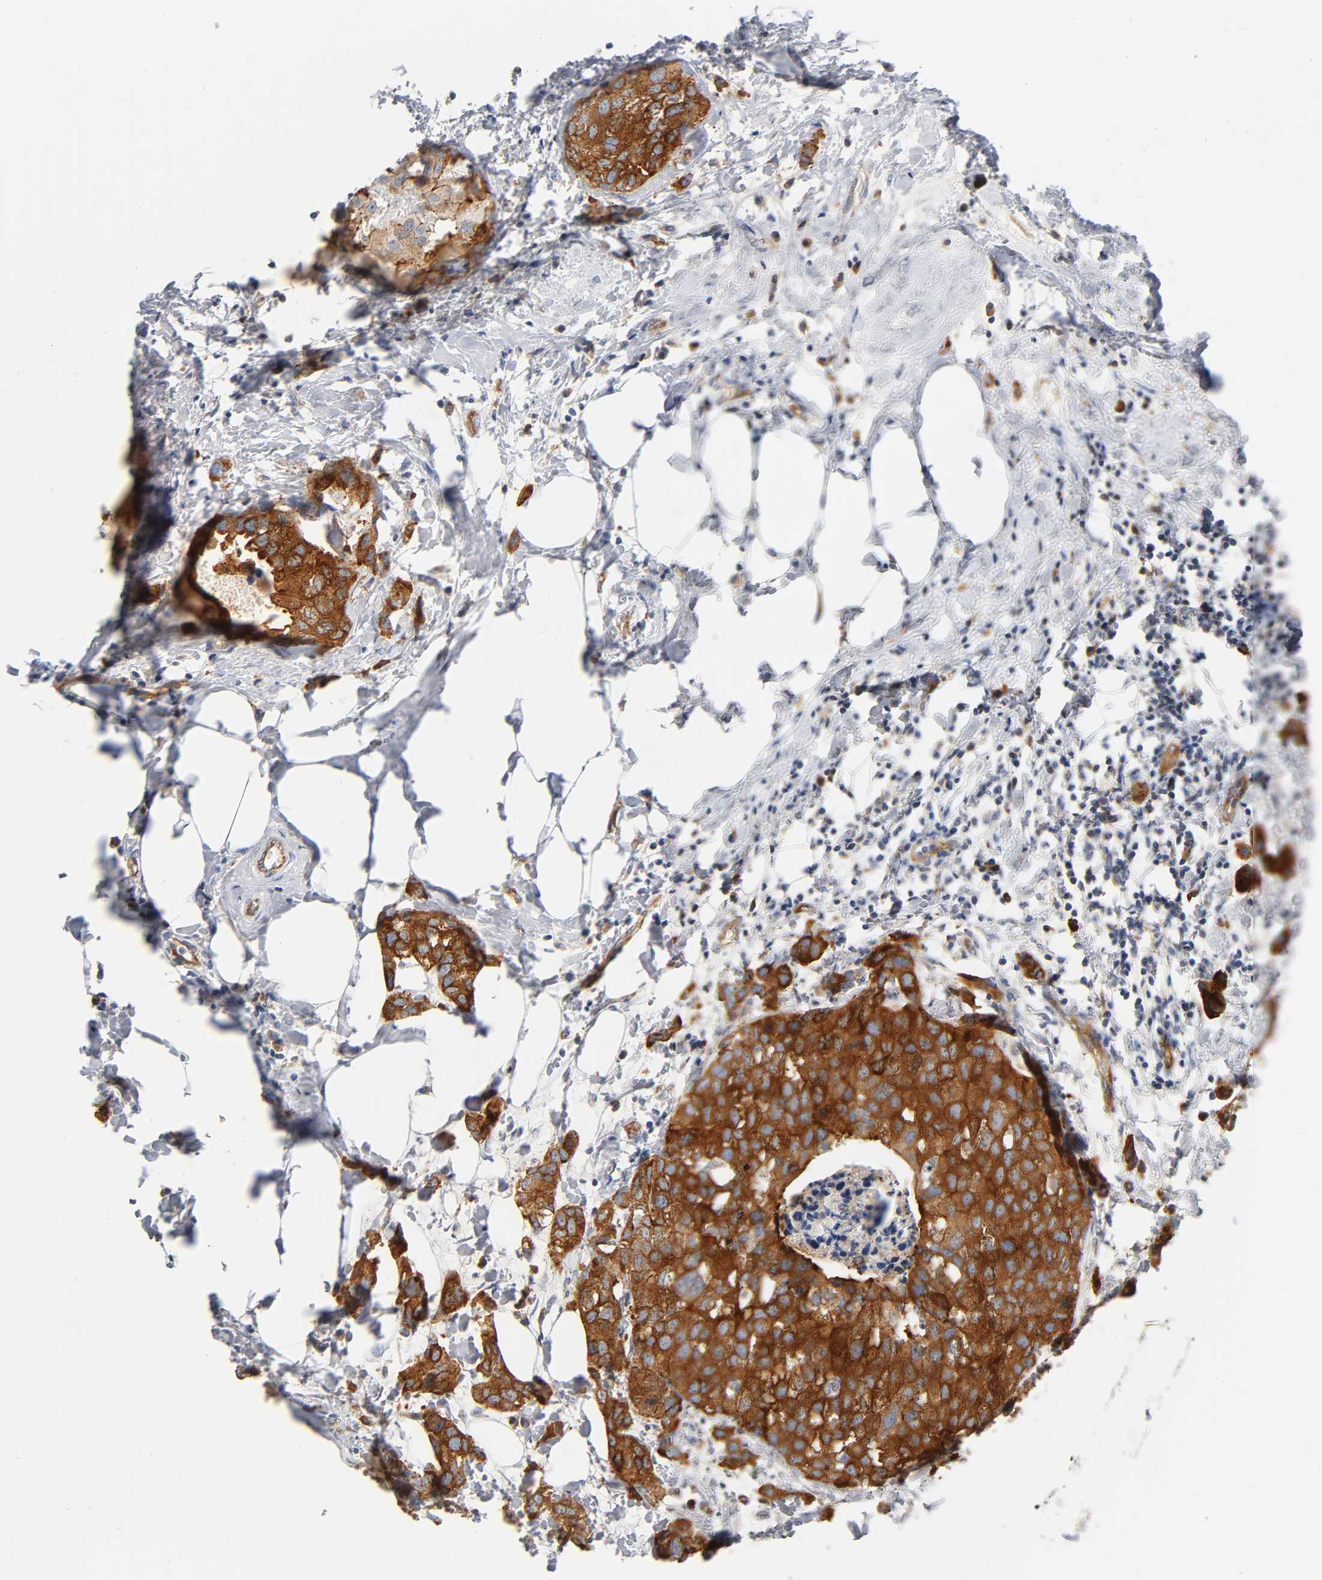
{"staining": {"intensity": "strong", "quantity": ">75%", "location": "cytoplasmic/membranous"}, "tissue": "breast cancer", "cell_type": "Tumor cells", "image_type": "cancer", "snomed": [{"axis": "morphology", "description": "Normal tissue, NOS"}, {"axis": "morphology", "description": "Duct carcinoma"}, {"axis": "topography", "description": "Breast"}], "caption": "Protein staining exhibits strong cytoplasmic/membranous expression in approximately >75% of tumor cells in breast cancer.", "gene": "CD2AP", "patient": {"sex": "female", "age": 50}}